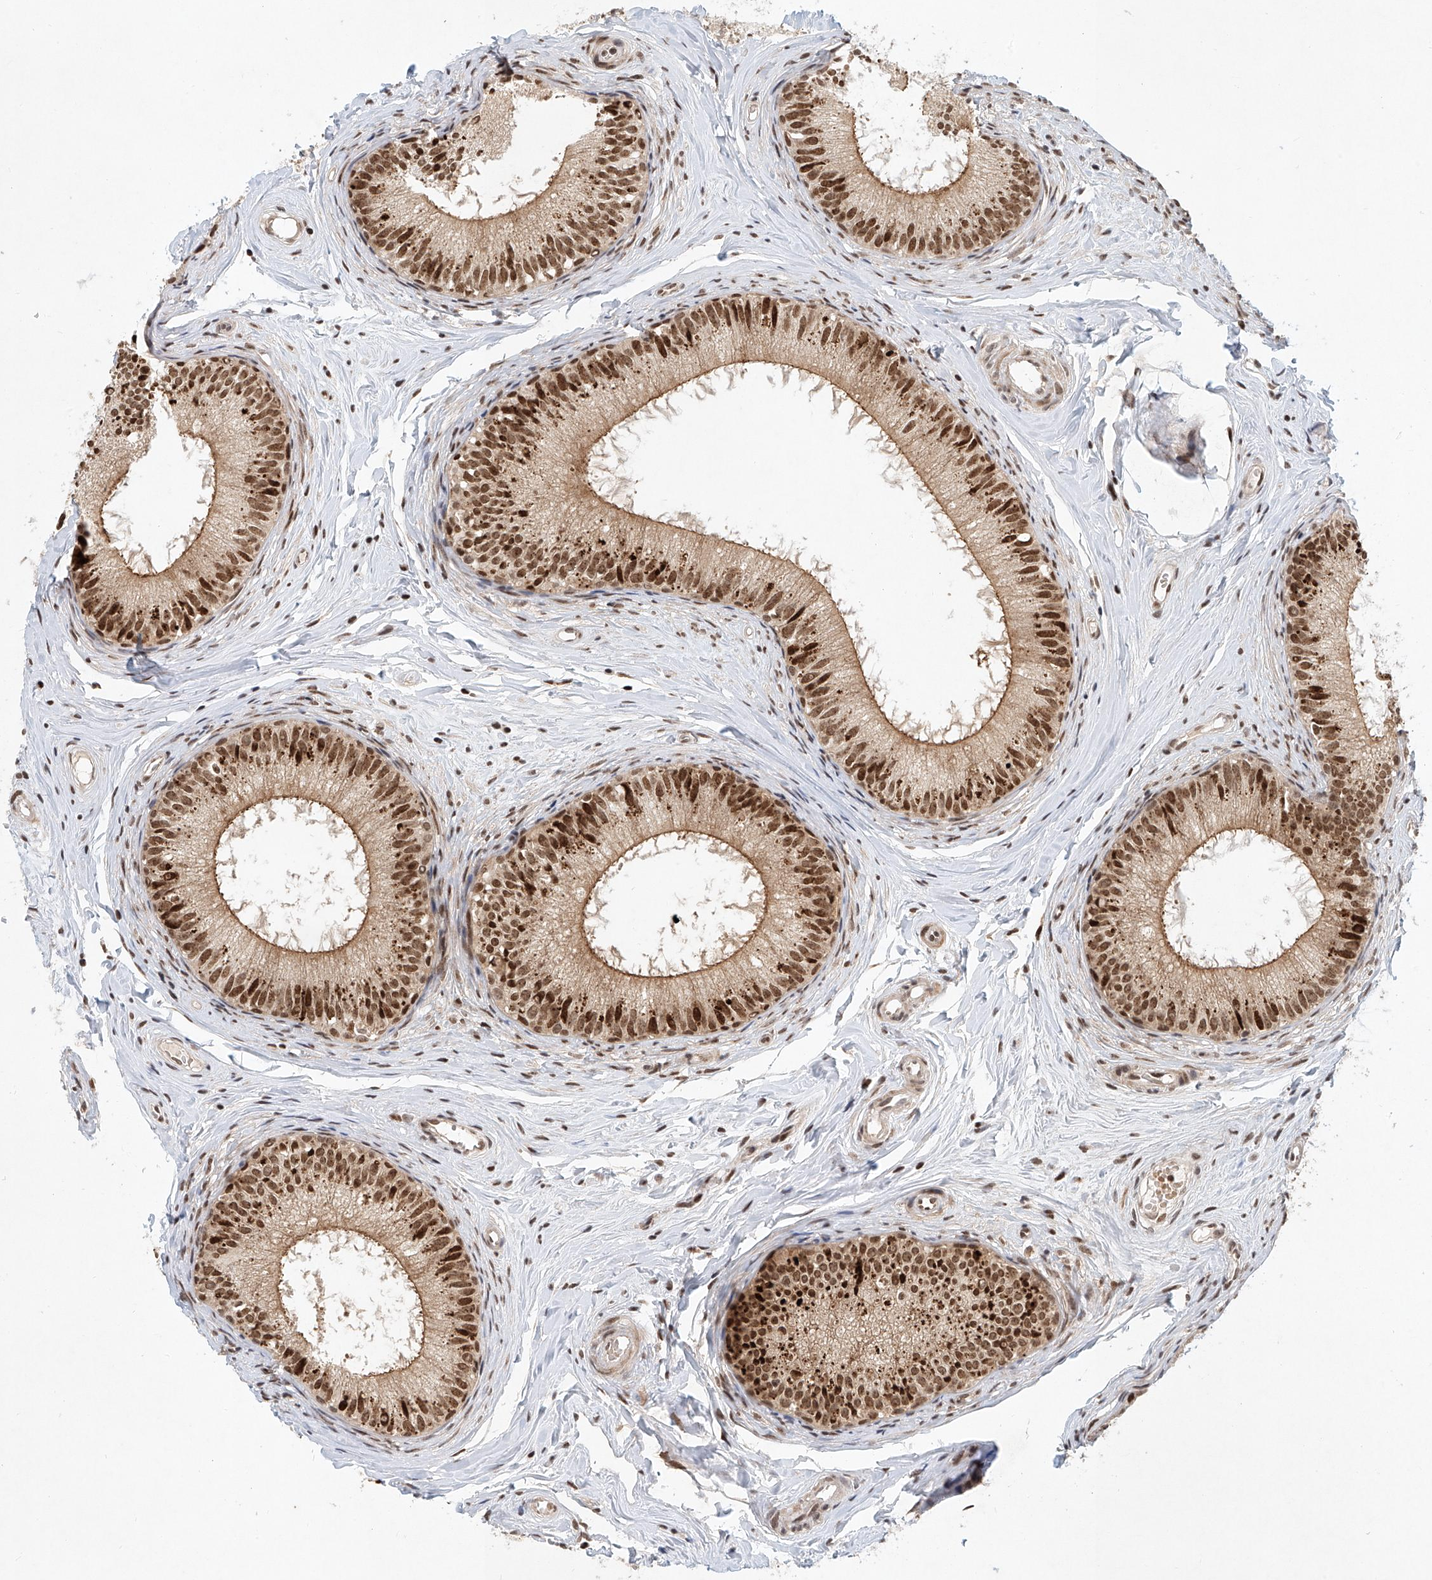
{"staining": {"intensity": "strong", "quantity": ">75%", "location": "nuclear"}, "tissue": "epididymis", "cell_type": "Glandular cells", "image_type": "normal", "snomed": [{"axis": "morphology", "description": "Normal tissue, NOS"}, {"axis": "topography", "description": "Epididymis"}], "caption": "Immunohistochemistry photomicrograph of unremarkable epididymis: epididymis stained using immunohistochemistry exhibits high levels of strong protein expression localized specifically in the nuclear of glandular cells, appearing as a nuclear brown color.", "gene": "ZNF470", "patient": {"sex": "male", "age": 34}}